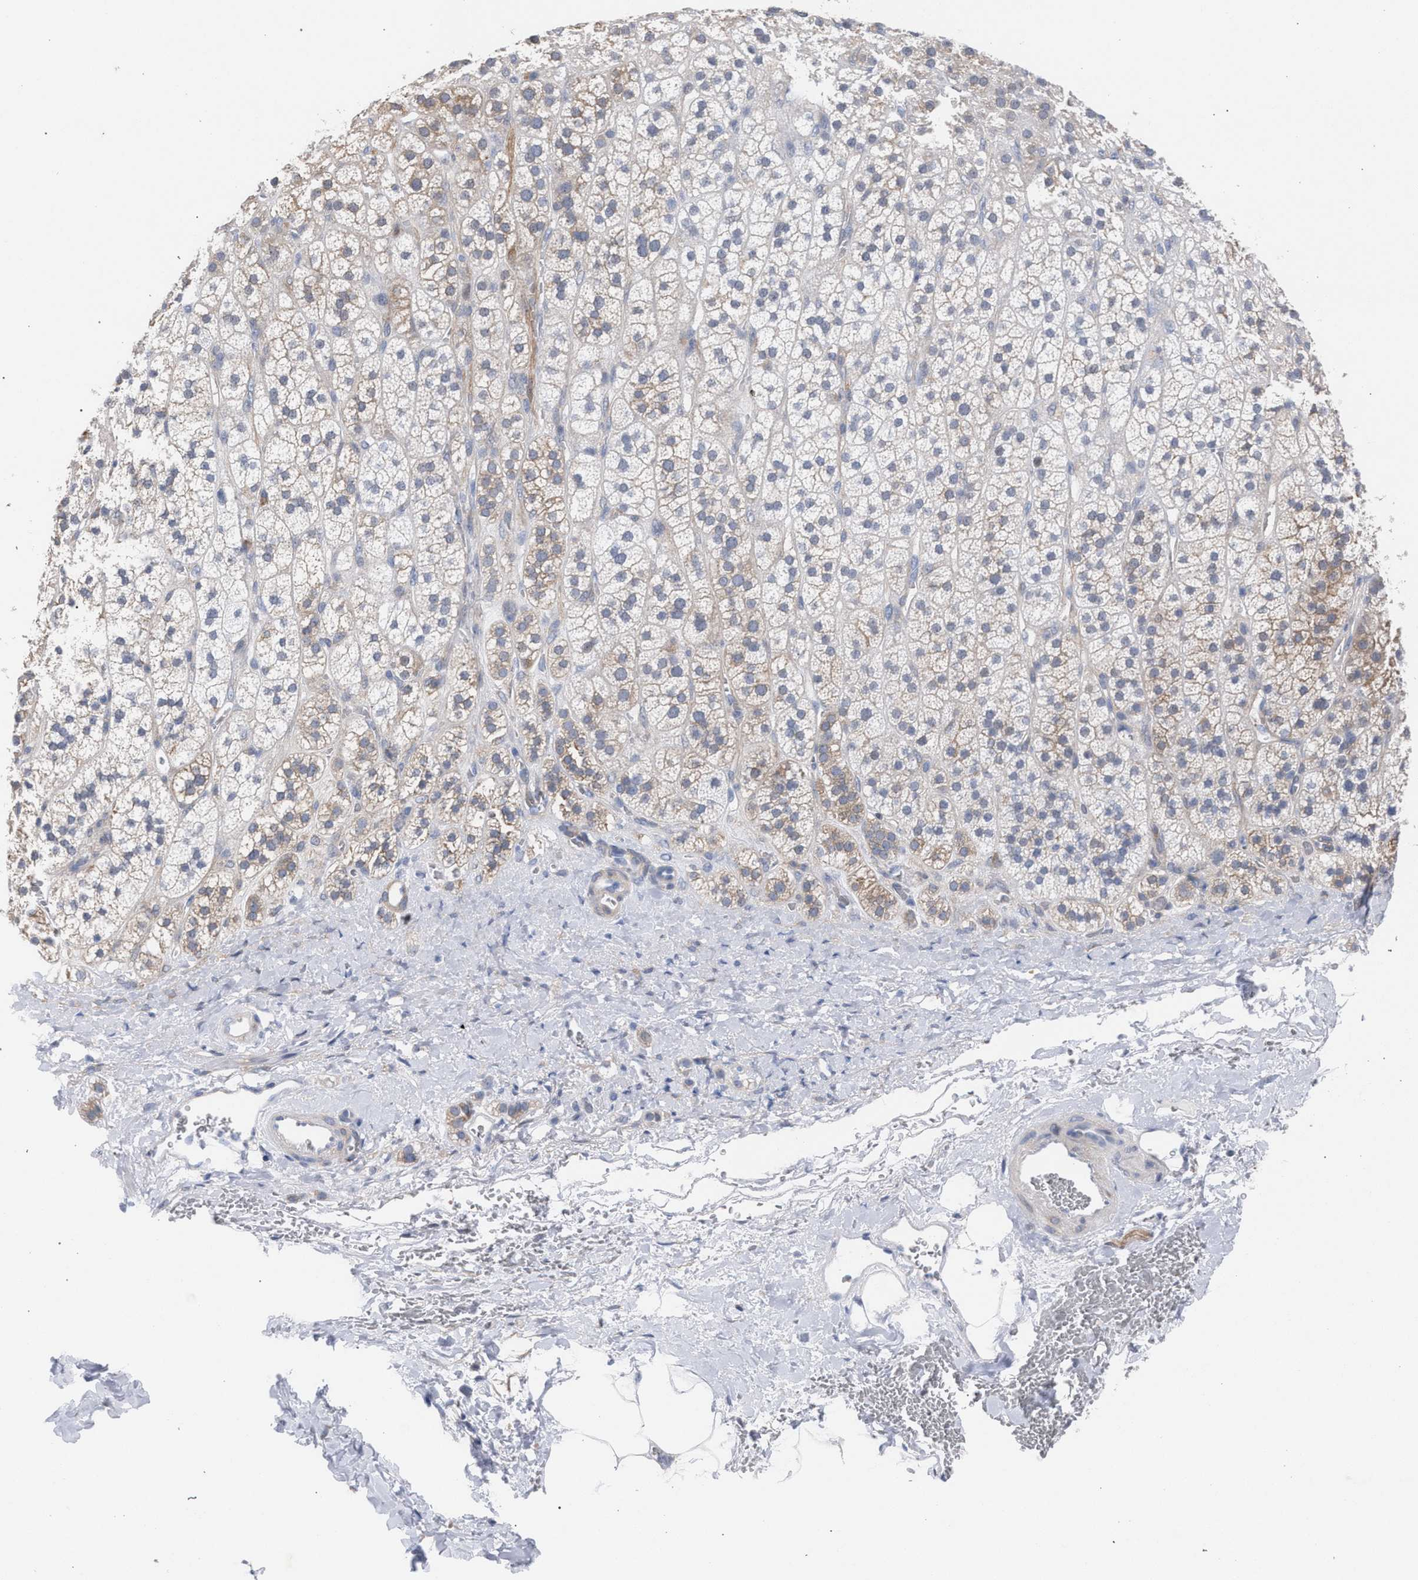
{"staining": {"intensity": "moderate", "quantity": "<25%", "location": "cytoplasmic/membranous"}, "tissue": "adrenal gland", "cell_type": "Glandular cells", "image_type": "normal", "snomed": [{"axis": "morphology", "description": "Normal tissue, NOS"}, {"axis": "topography", "description": "Adrenal gland"}], "caption": "The image shows immunohistochemical staining of normal adrenal gland. There is moderate cytoplasmic/membranous staining is appreciated in approximately <25% of glandular cells.", "gene": "FHOD3", "patient": {"sex": "male", "age": 56}}